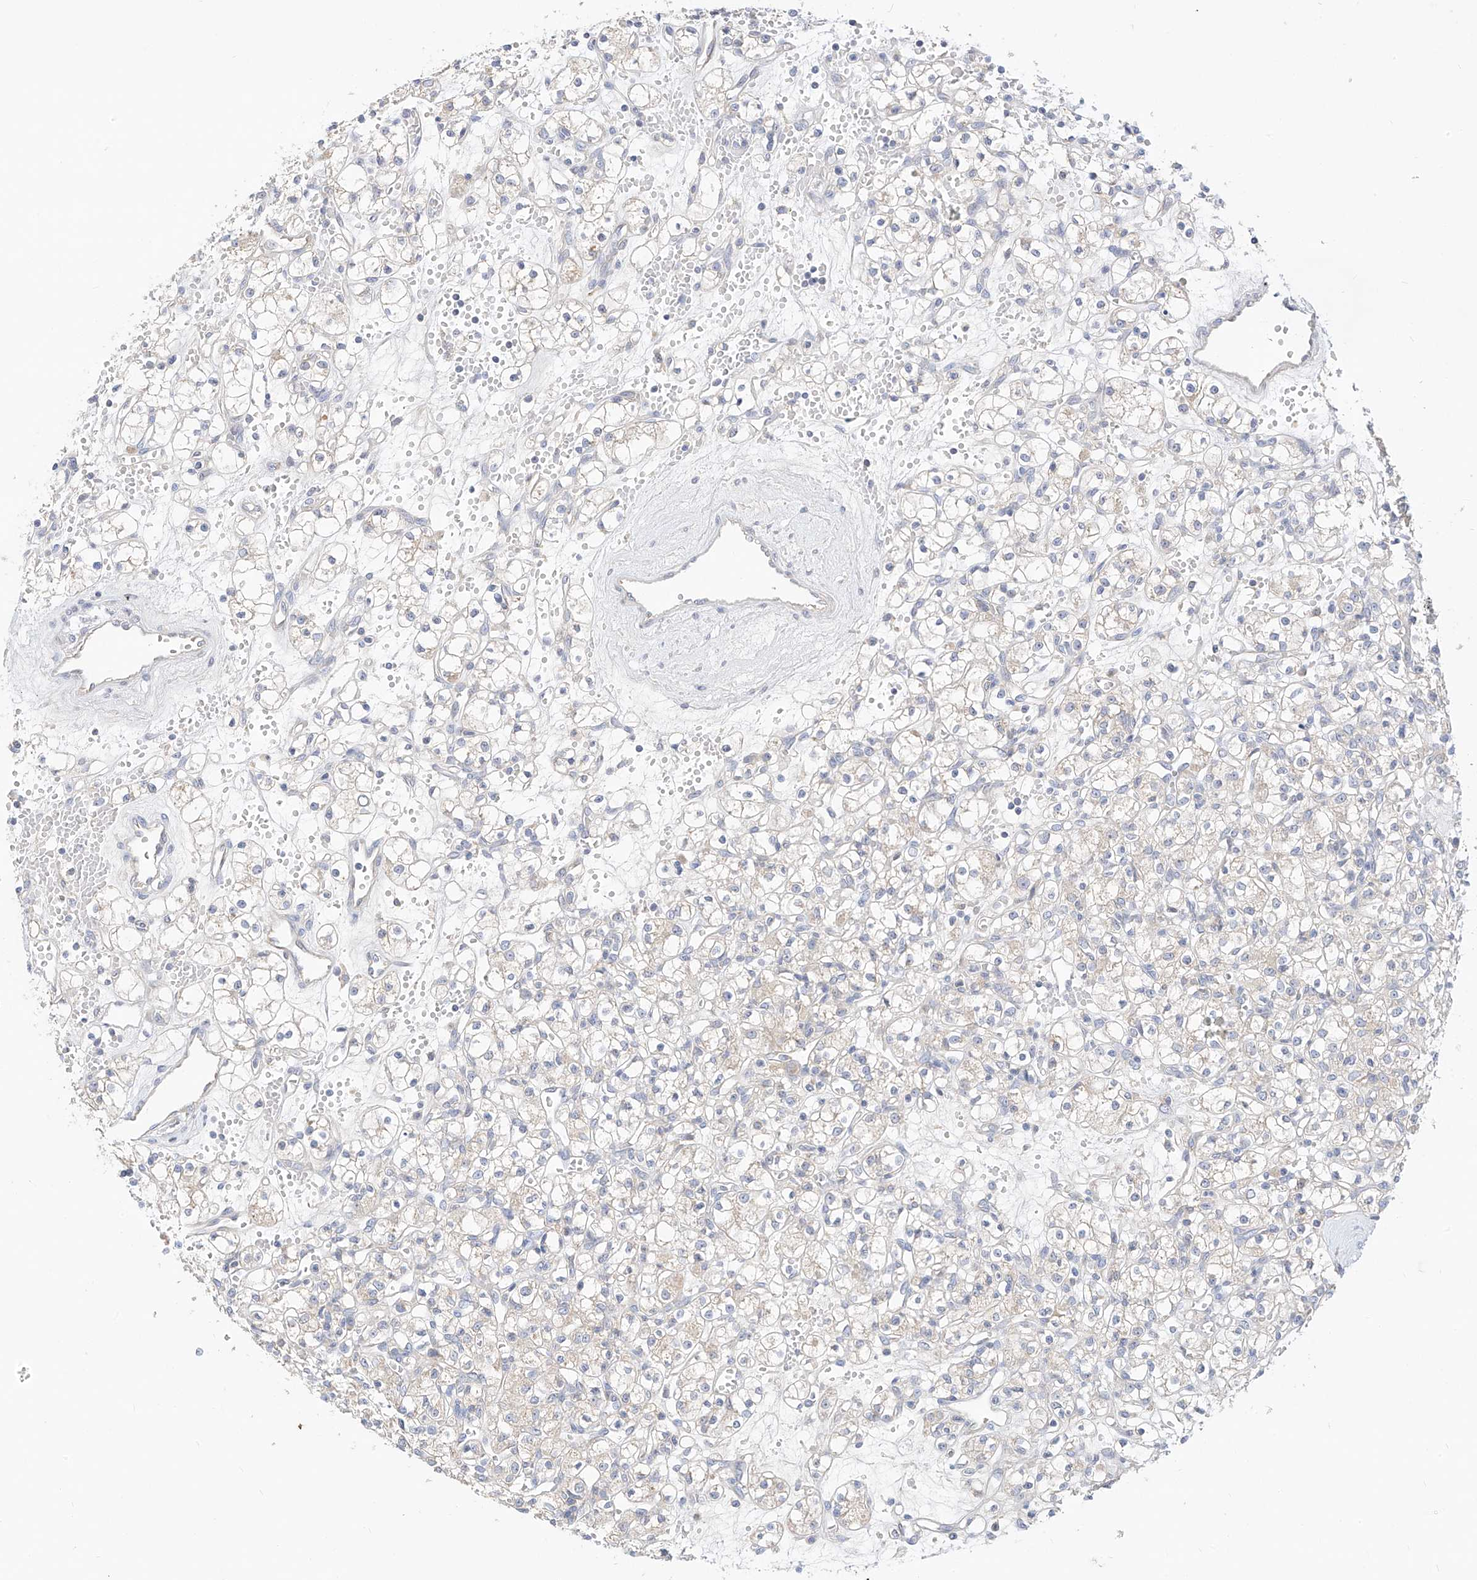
{"staining": {"intensity": "weak", "quantity": "25%-75%", "location": "cytoplasmic/membranous"}, "tissue": "renal cancer", "cell_type": "Tumor cells", "image_type": "cancer", "snomed": [{"axis": "morphology", "description": "Adenocarcinoma, NOS"}, {"axis": "topography", "description": "Kidney"}], "caption": "A brown stain highlights weak cytoplasmic/membranous expression of a protein in renal adenocarcinoma tumor cells. (brown staining indicates protein expression, while blue staining denotes nuclei).", "gene": "RASA2", "patient": {"sex": "female", "age": 59}}